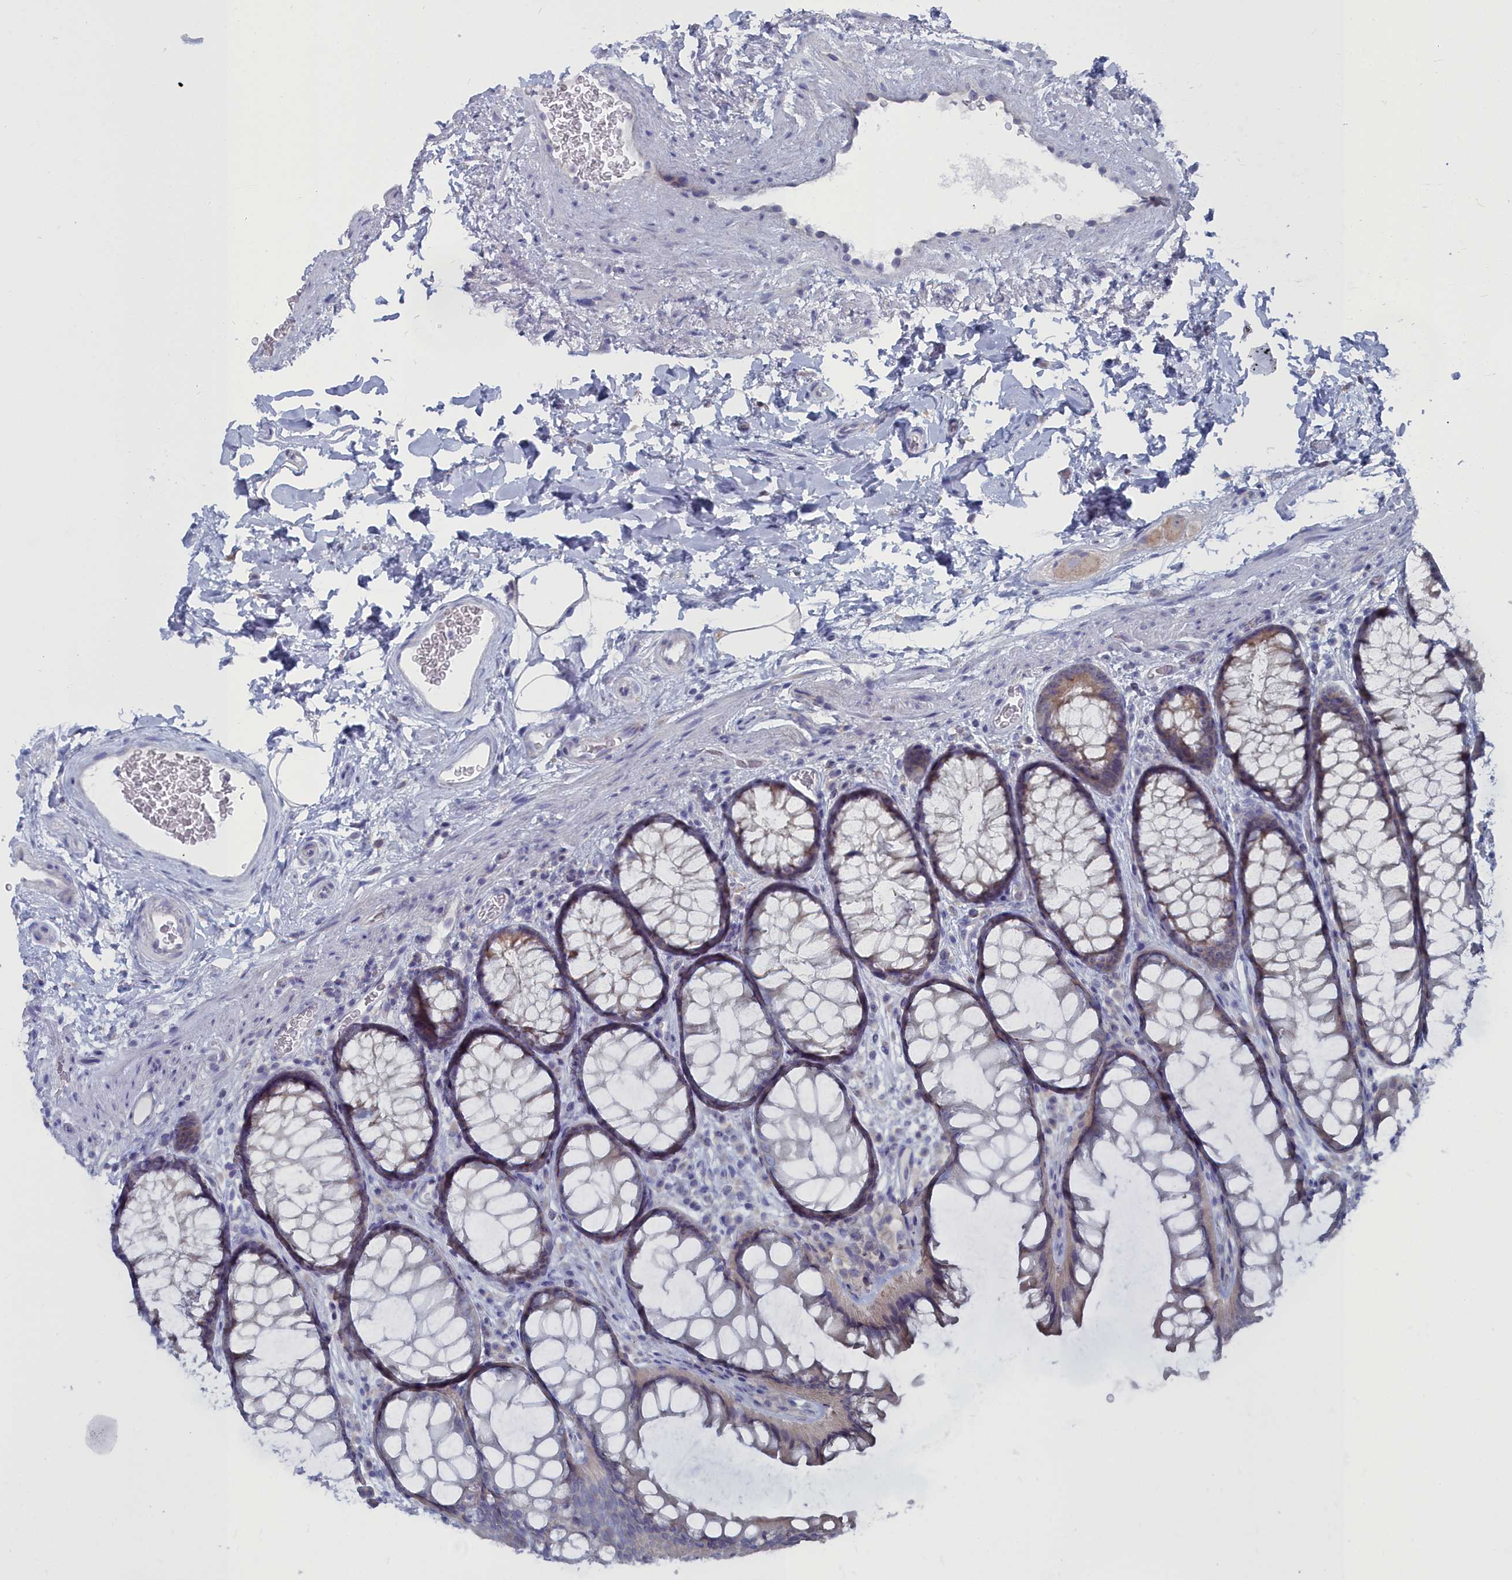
{"staining": {"intensity": "negative", "quantity": "none", "location": "none"}, "tissue": "colon", "cell_type": "Endothelial cells", "image_type": "normal", "snomed": [{"axis": "morphology", "description": "Normal tissue, NOS"}, {"axis": "topography", "description": "Colon"}], "caption": "The immunohistochemistry histopathology image has no significant positivity in endothelial cells of colon.", "gene": "CCDC149", "patient": {"sex": "female", "age": 82}}